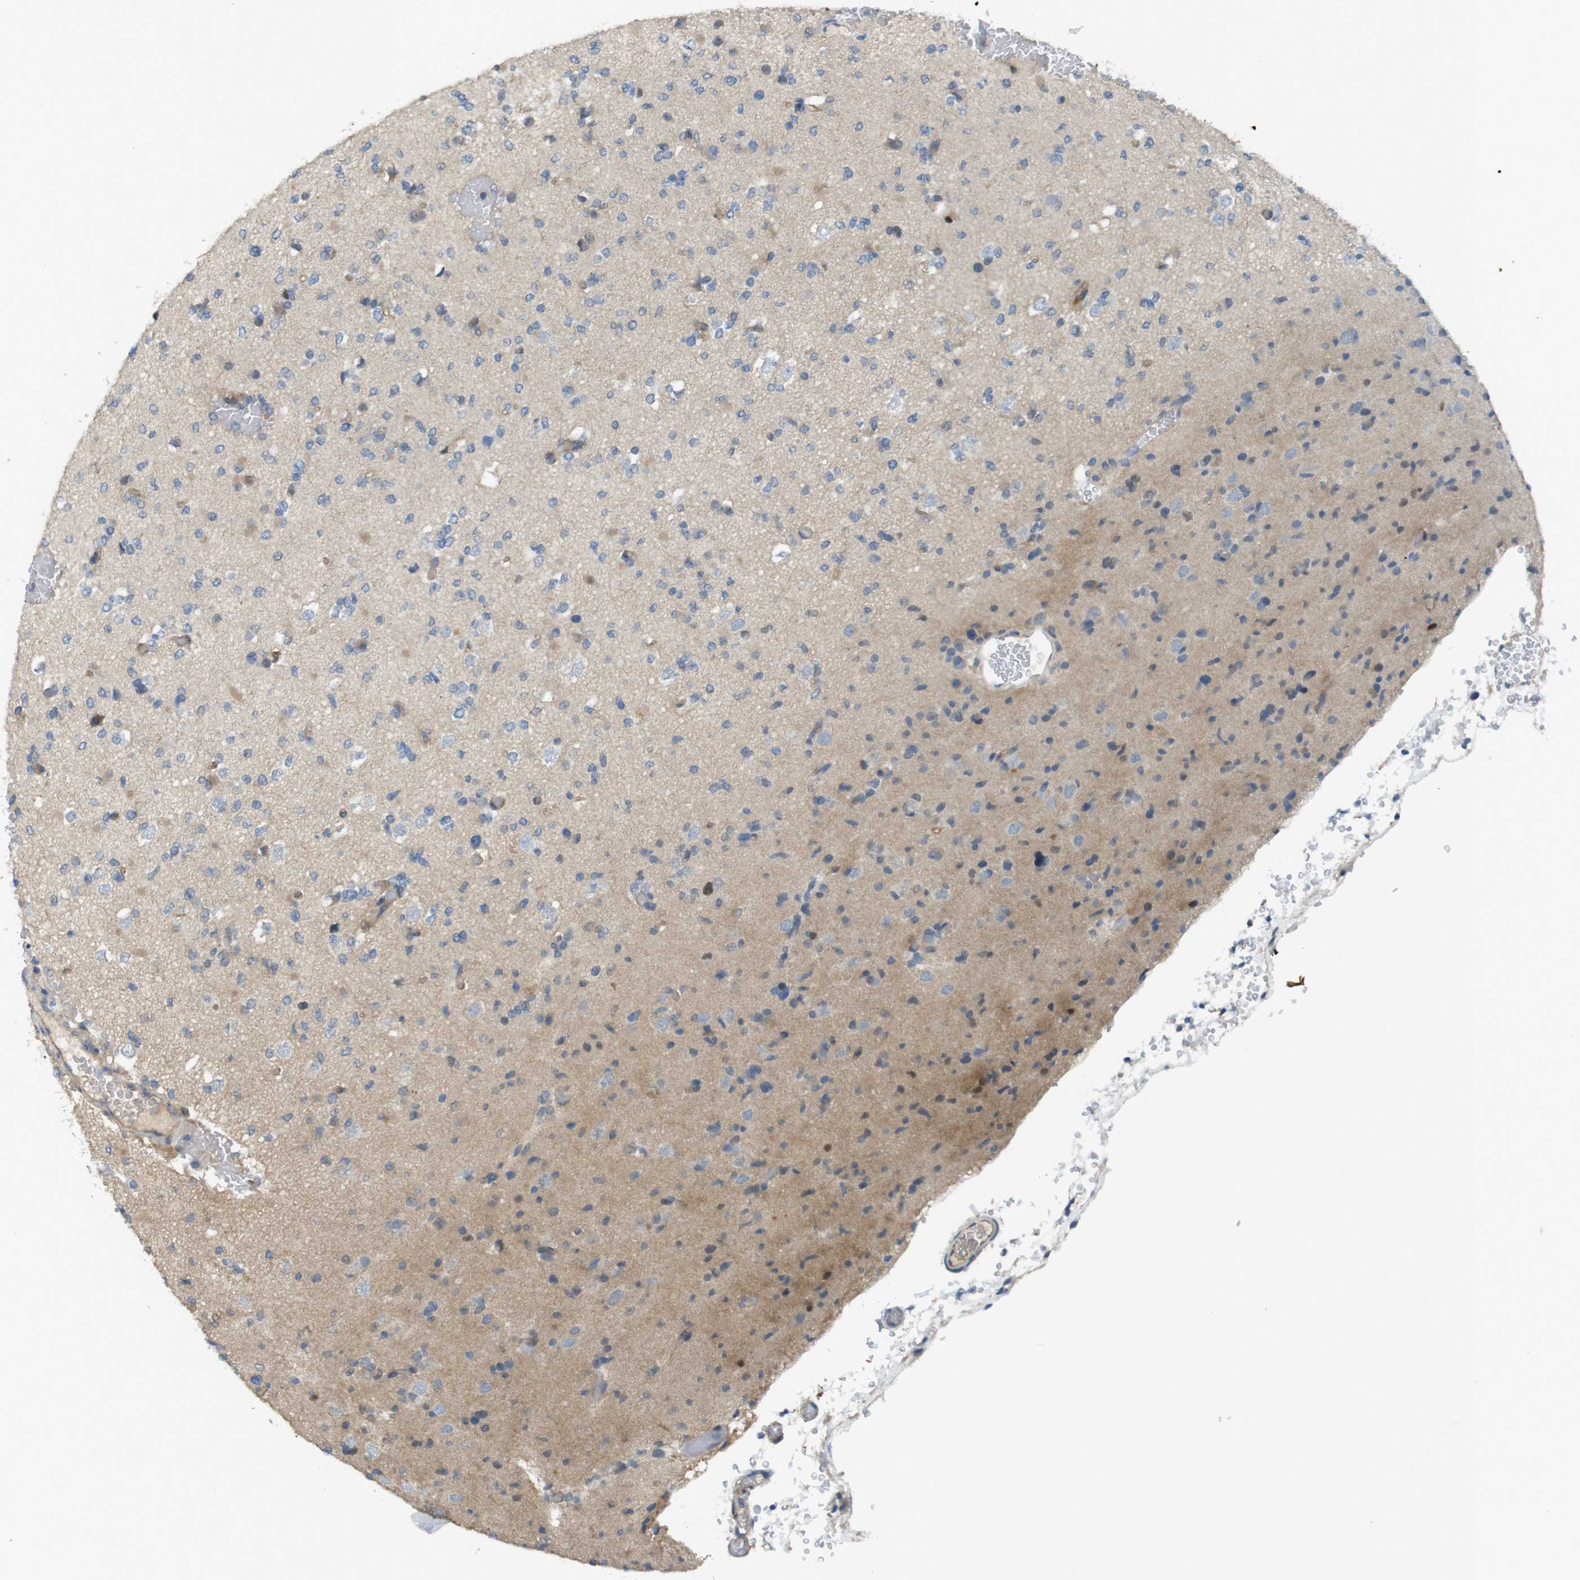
{"staining": {"intensity": "negative", "quantity": "none", "location": "none"}, "tissue": "glioma", "cell_type": "Tumor cells", "image_type": "cancer", "snomed": [{"axis": "morphology", "description": "Glioma, malignant, Low grade"}, {"axis": "topography", "description": "Brain"}], "caption": "An immunohistochemistry image of low-grade glioma (malignant) is shown. There is no staining in tumor cells of low-grade glioma (malignant).", "gene": "ABHD15", "patient": {"sex": "female", "age": 22}}